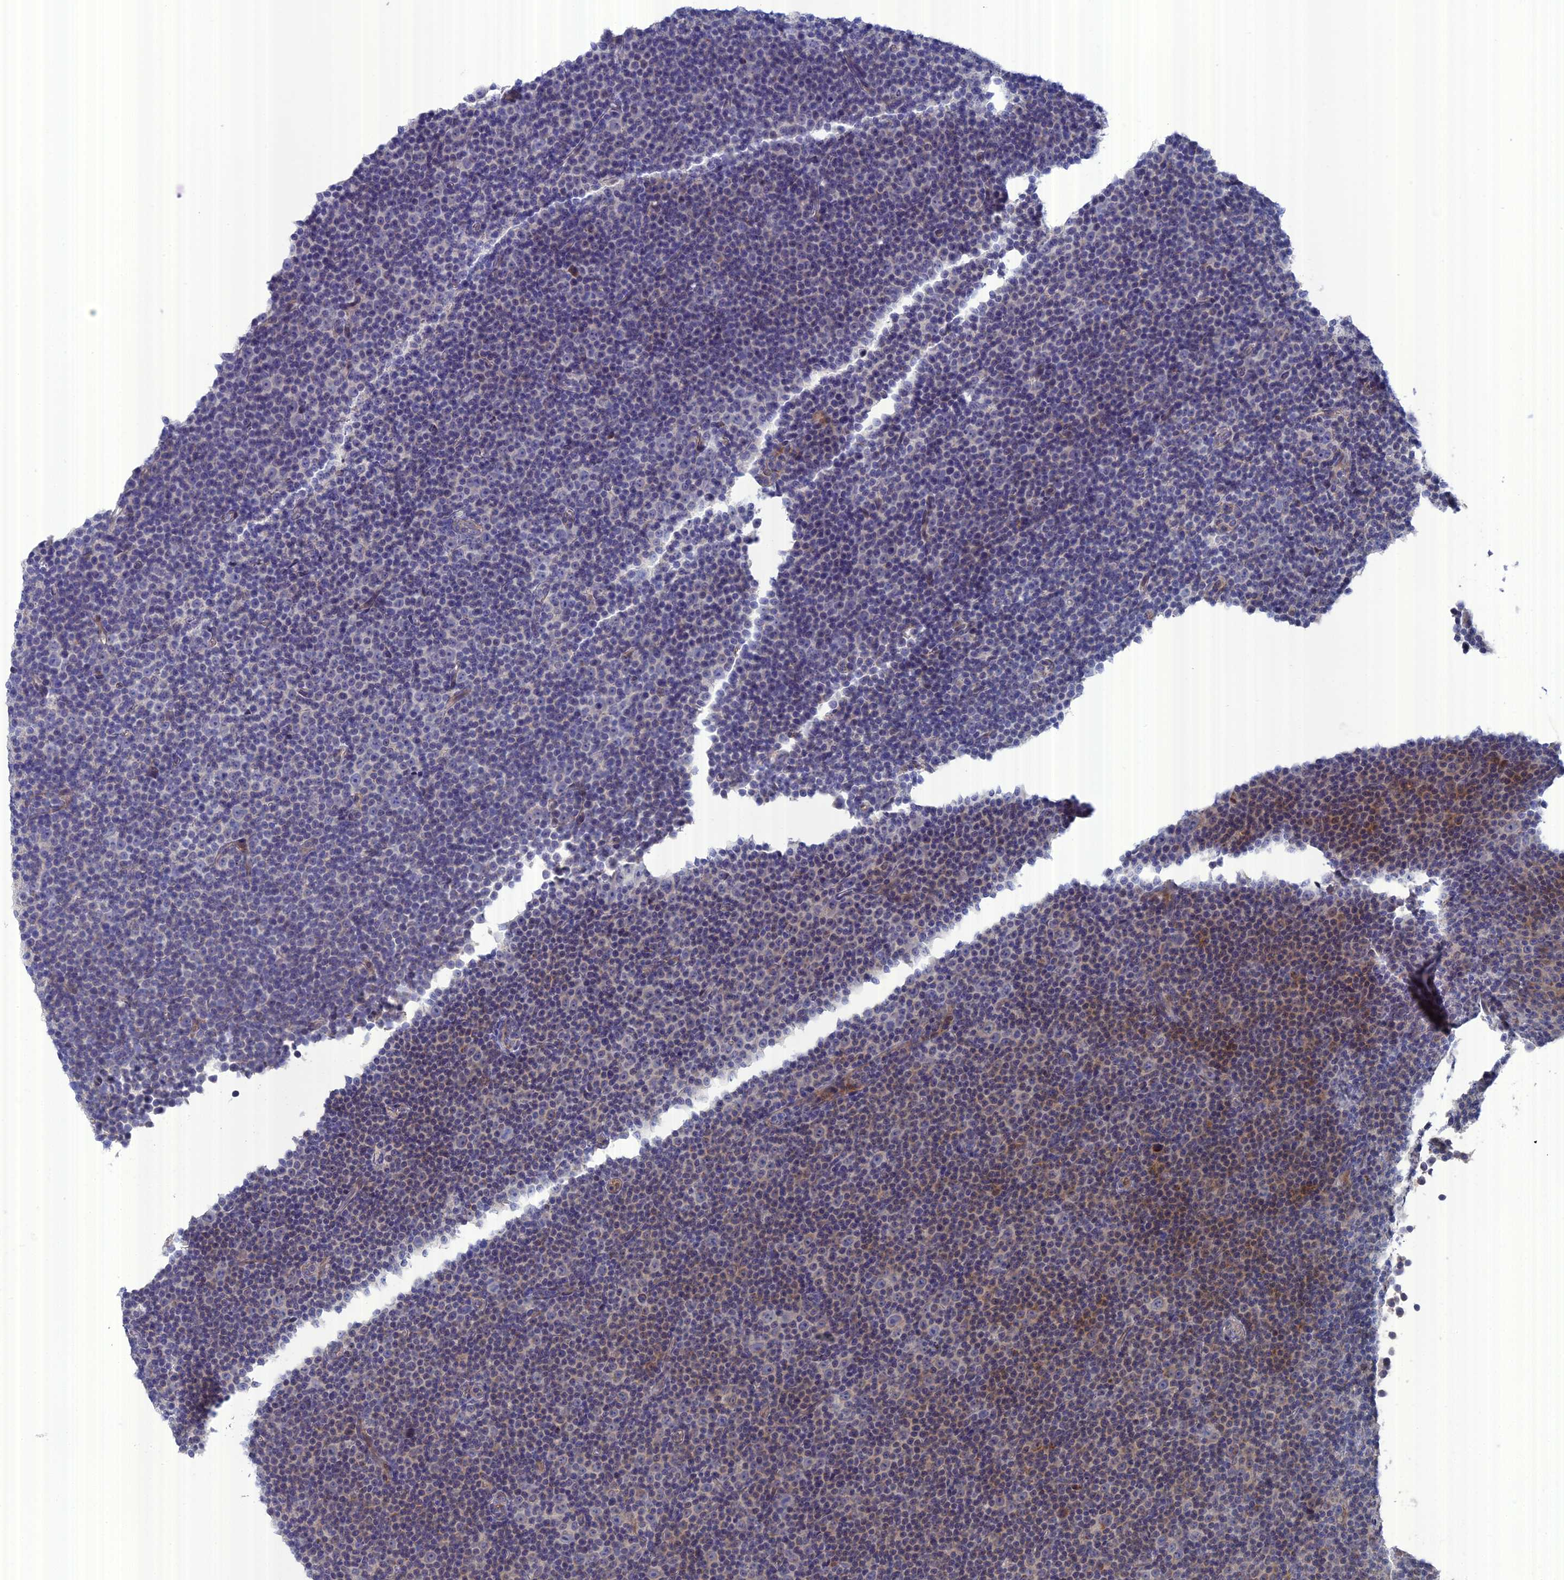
{"staining": {"intensity": "weak", "quantity": "<25%", "location": "cytoplasmic/membranous"}, "tissue": "lymphoma", "cell_type": "Tumor cells", "image_type": "cancer", "snomed": [{"axis": "morphology", "description": "Malignant lymphoma, non-Hodgkin's type, Low grade"}, {"axis": "topography", "description": "Lymph node"}], "caption": "Tumor cells are negative for protein expression in human malignant lymphoma, non-Hodgkin's type (low-grade). Nuclei are stained in blue.", "gene": "TMEM161A", "patient": {"sex": "female", "age": 67}}